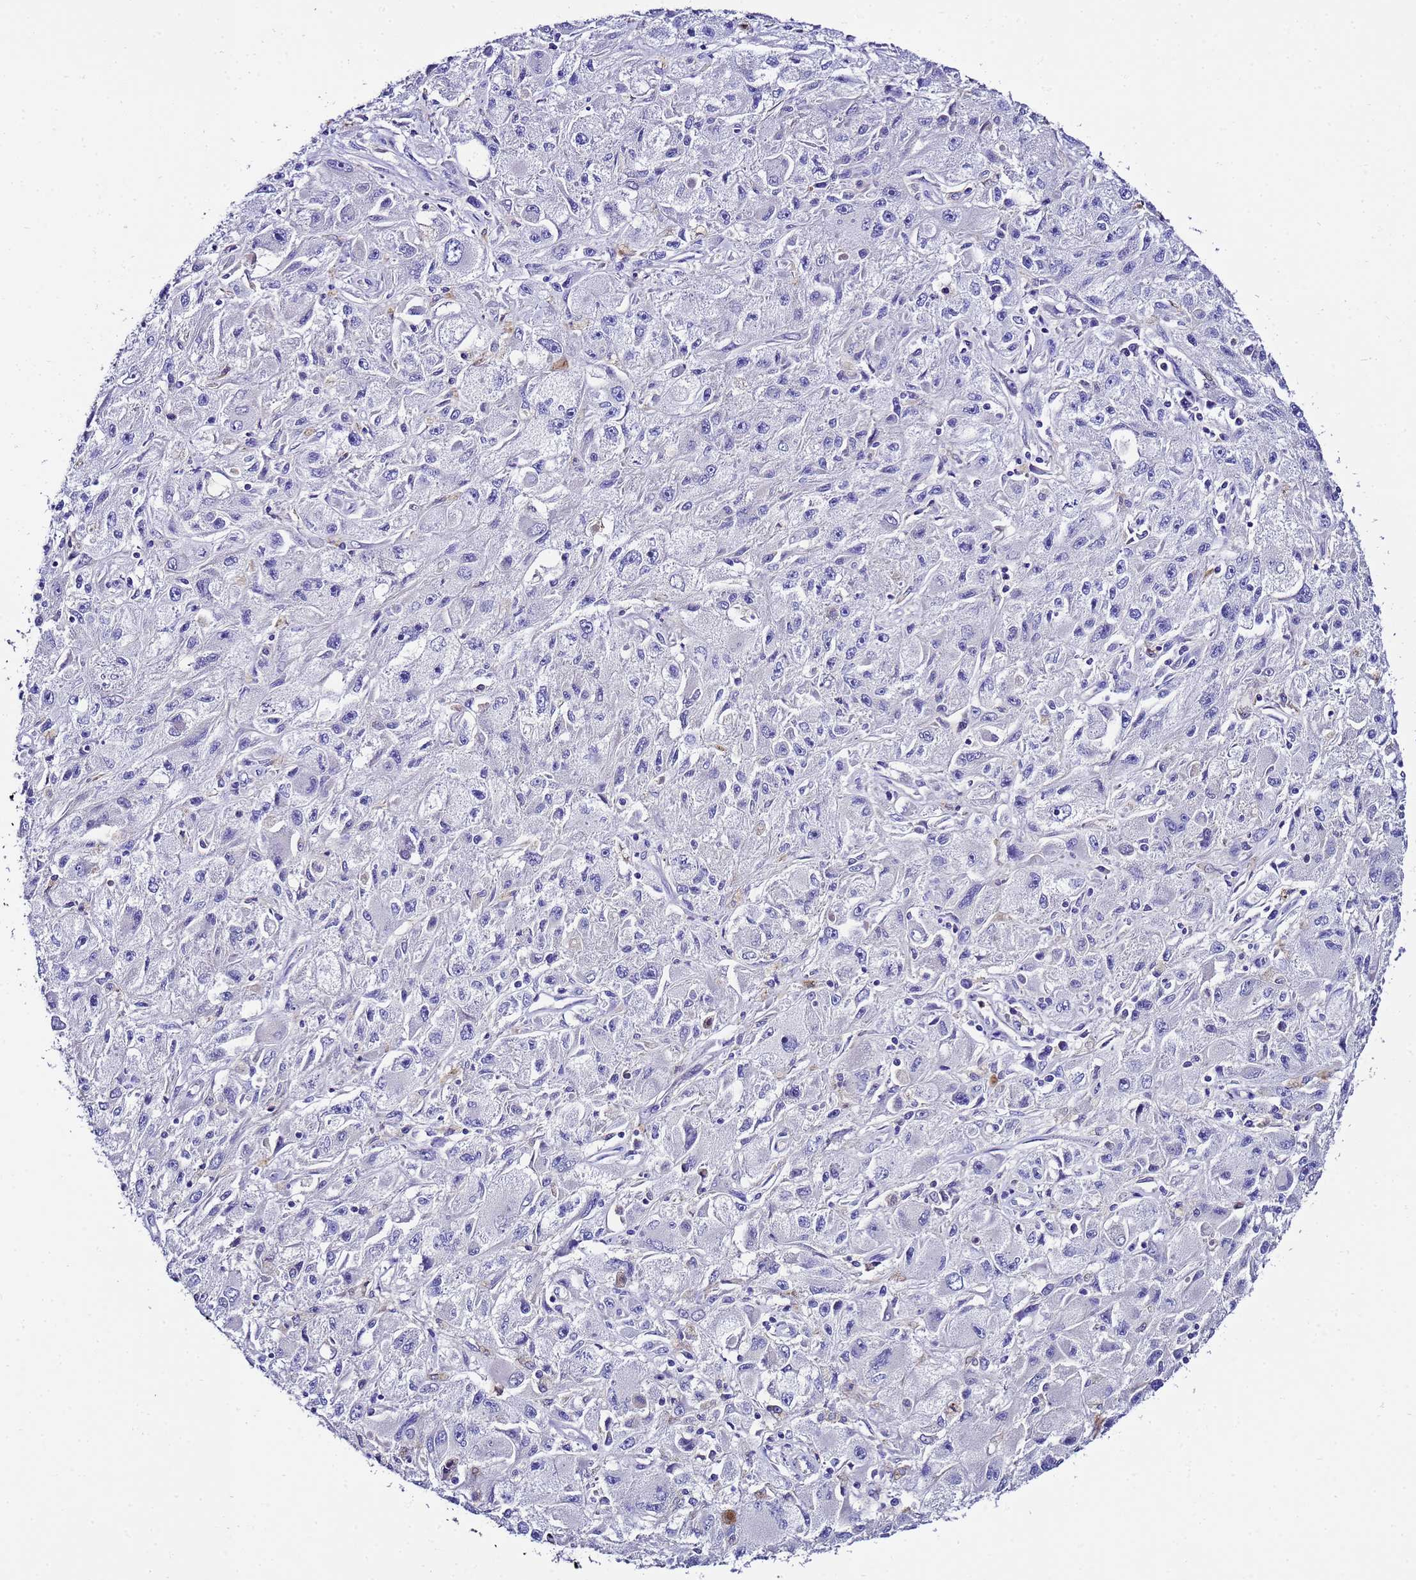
{"staining": {"intensity": "negative", "quantity": "none", "location": "none"}, "tissue": "melanoma", "cell_type": "Tumor cells", "image_type": "cancer", "snomed": [{"axis": "morphology", "description": "Malignant melanoma, Metastatic site"}, {"axis": "topography", "description": "Skin"}], "caption": "Immunohistochemistry histopathology image of human malignant melanoma (metastatic site) stained for a protein (brown), which demonstrates no positivity in tumor cells.", "gene": "UGT2A1", "patient": {"sex": "male", "age": 53}}